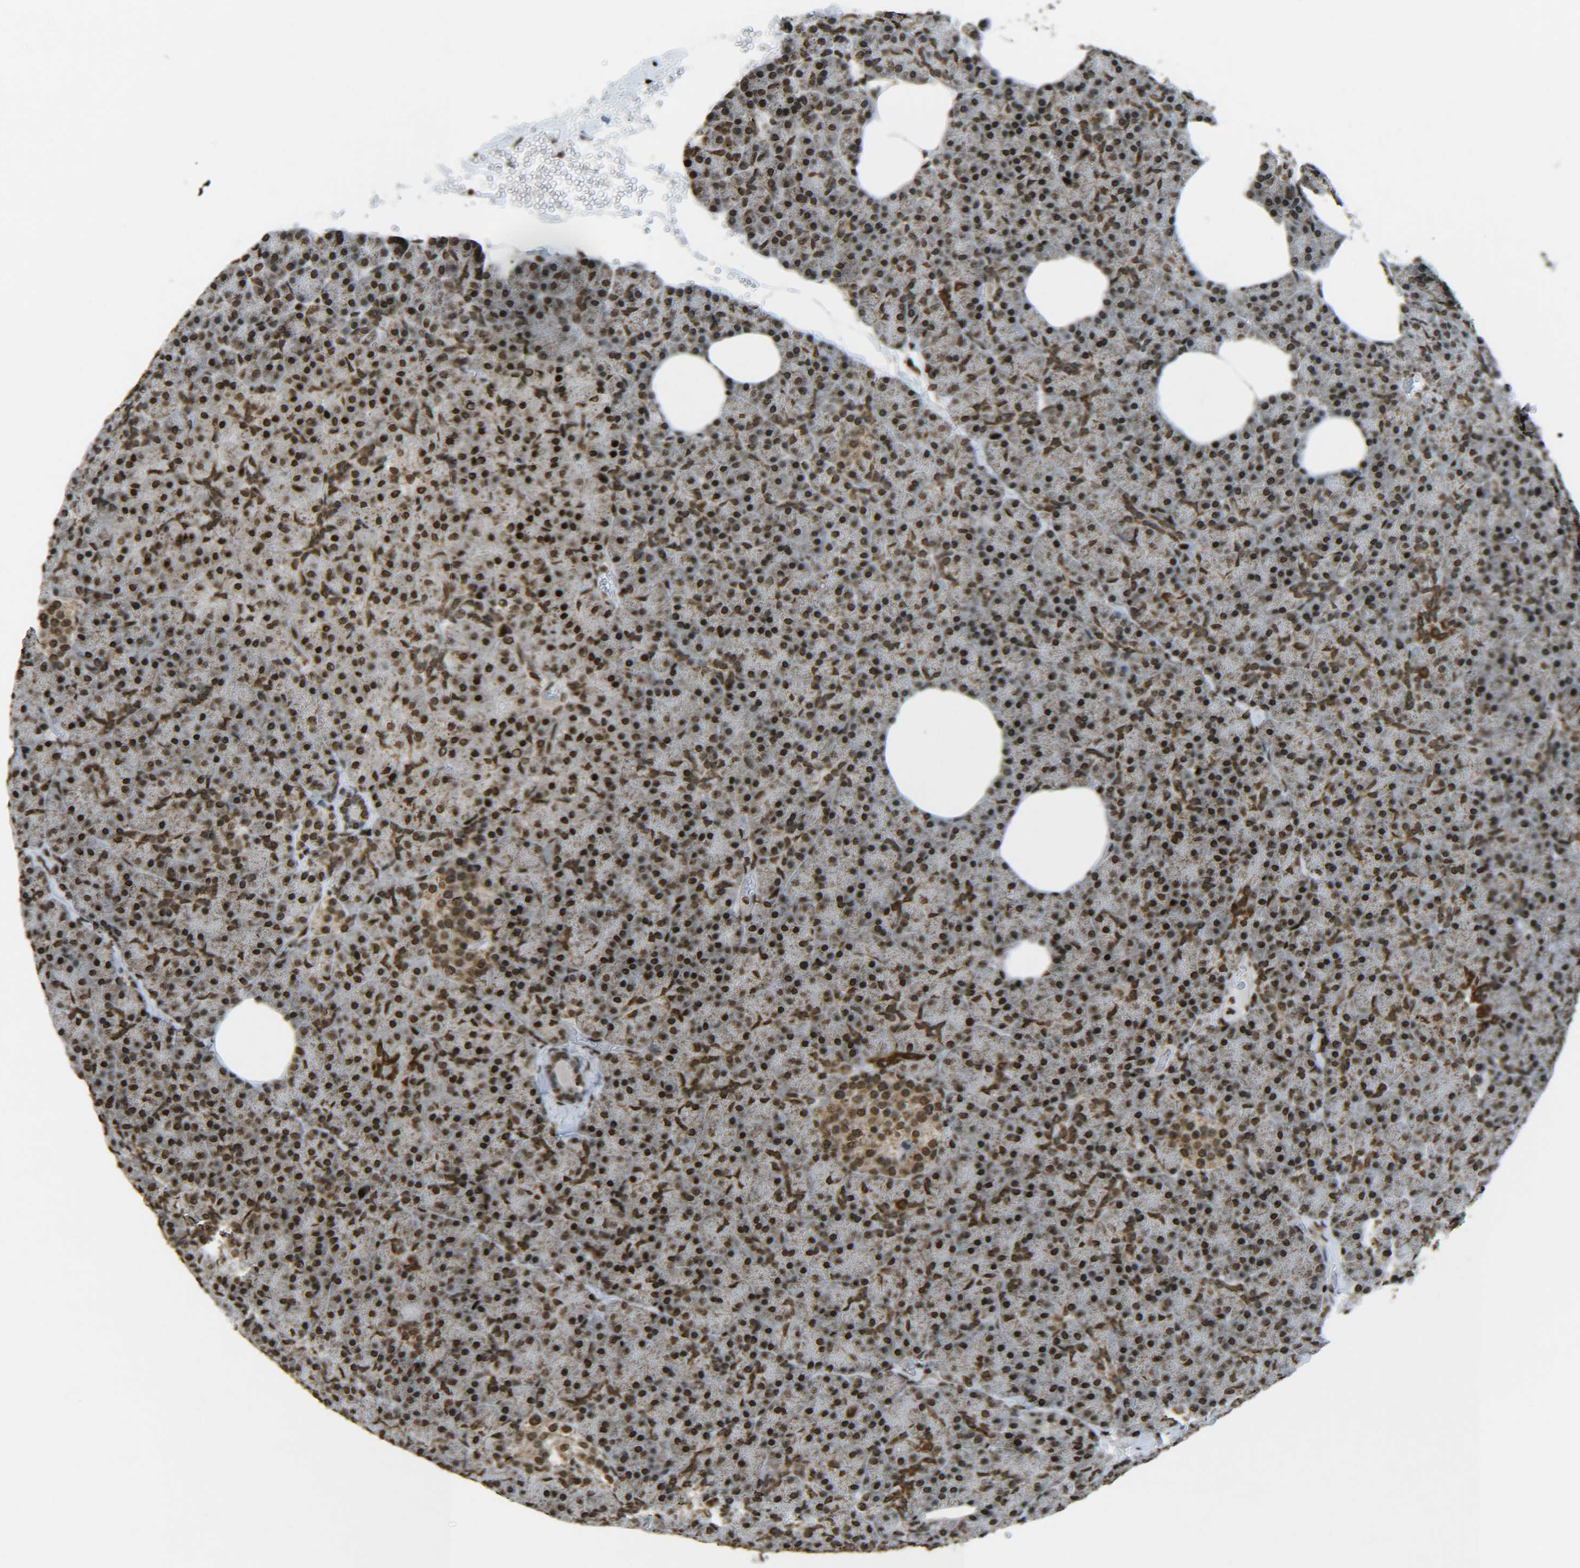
{"staining": {"intensity": "strong", "quantity": ">75%", "location": "cytoplasmic/membranous,nuclear"}, "tissue": "pancreas", "cell_type": "Exocrine glandular cells", "image_type": "normal", "snomed": [{"axis": "morphology", "description": "Normal tissue, NOS"}, {"axis": "topography", "description": "Pancreas"}], "caption": "Brown immunohistochemical staining in benign pancreas reveals strong cytoplasmic/membranous,nuclear expression in approximately >75% of exocrine glandular cells.", "gene": "NEUROG2", "patient": {"sex": "female", "age": 35}}